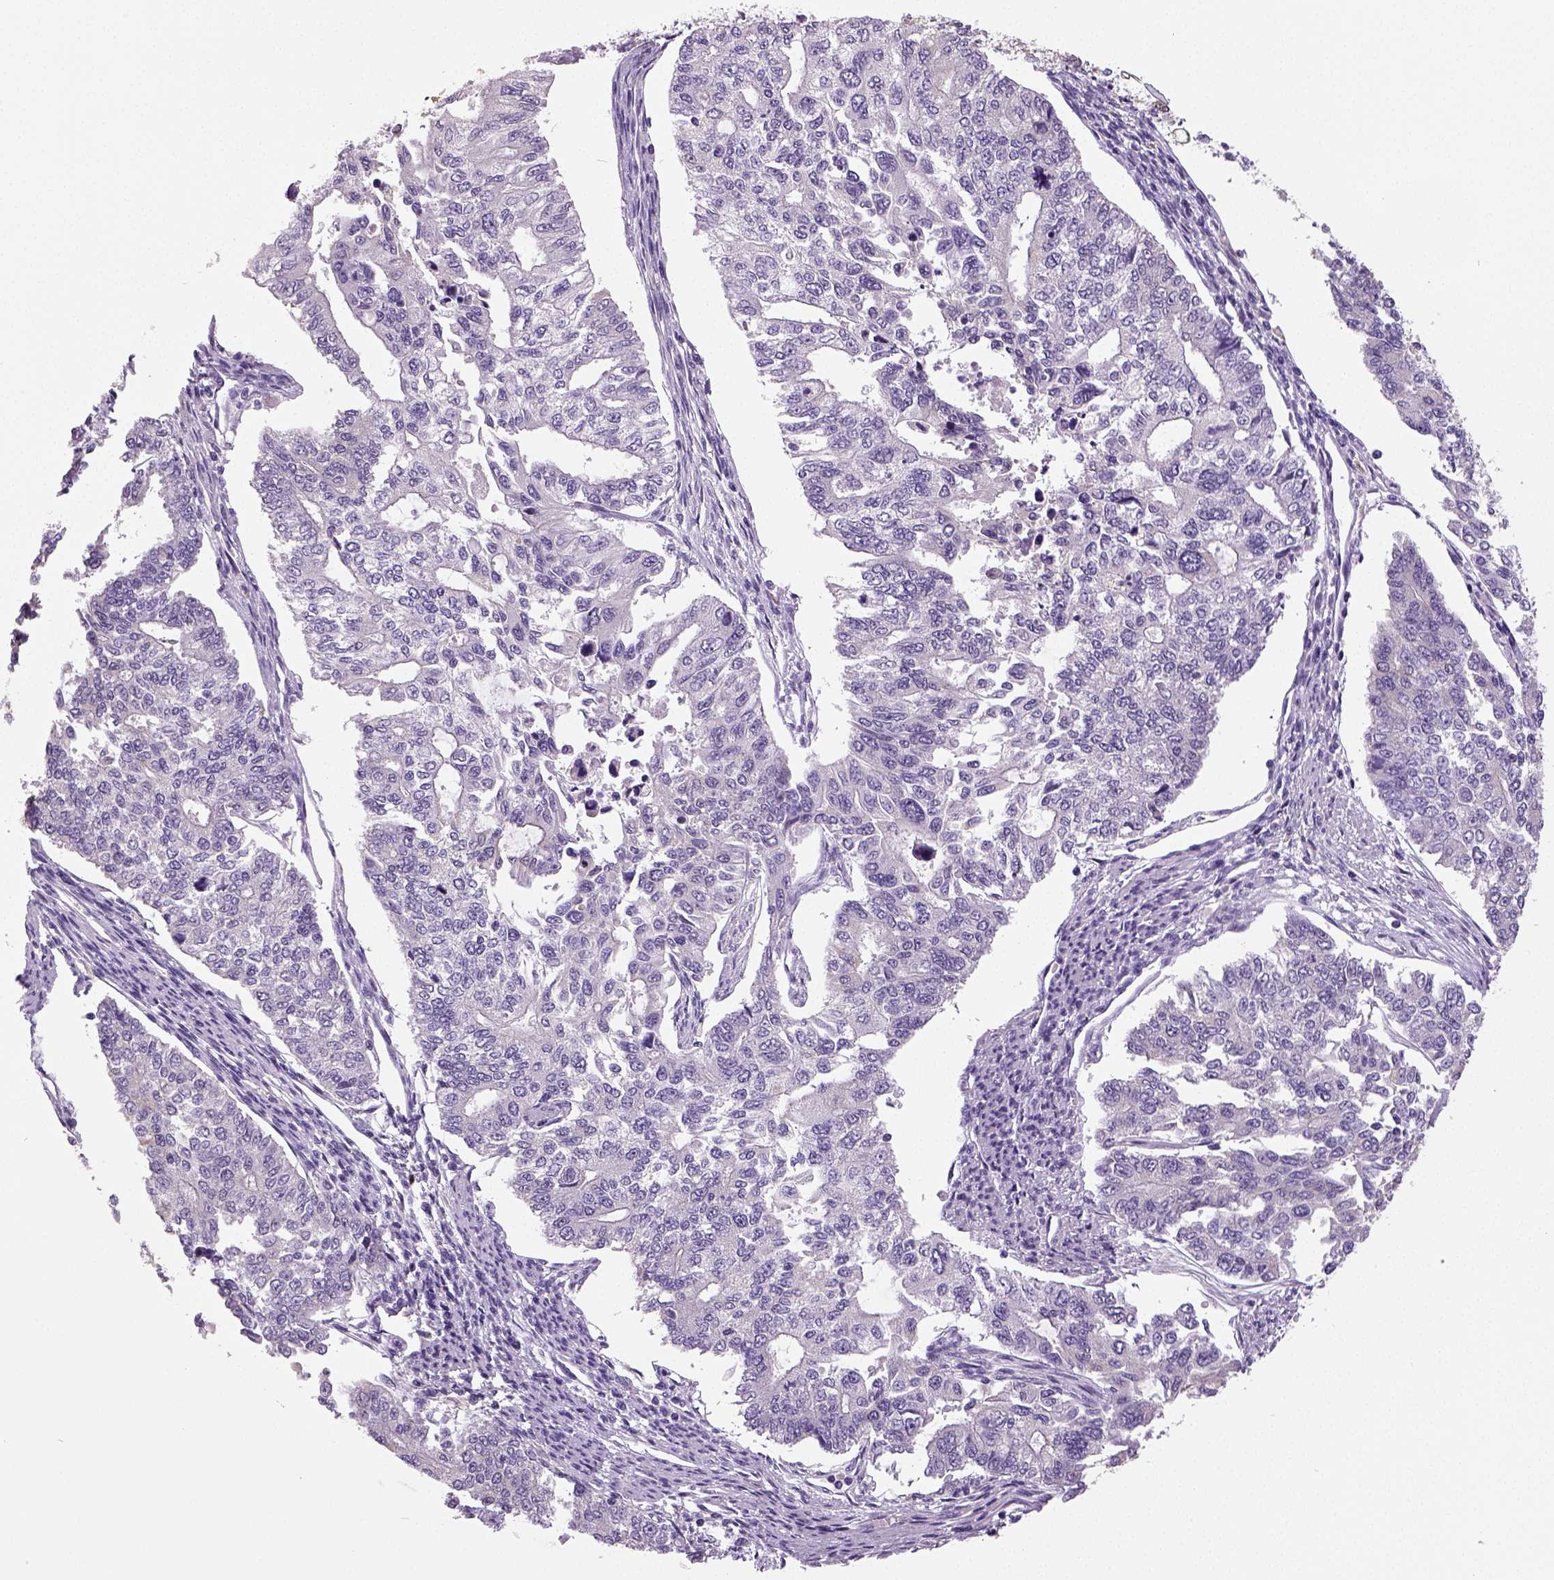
{"staining": {"intensity": "negative", "quantity": "none", "location": "none"}, "tissue": "endometrial cancer", "cell_type": "Tumor cells", "image_type": "cancer", "snomed": [{"axis": "morphology", "description": "Adenocarcinoma, NOS"}, {"axis": "topography", "description": "Uterus"}], "caption": "DAB immunohistochemical staining of human adenocarcinoma (endometrial) exhibits no significant positivity in tumor cells.", "gene": "NECAB2", "patient": {"sex": "female", "age": 59}}